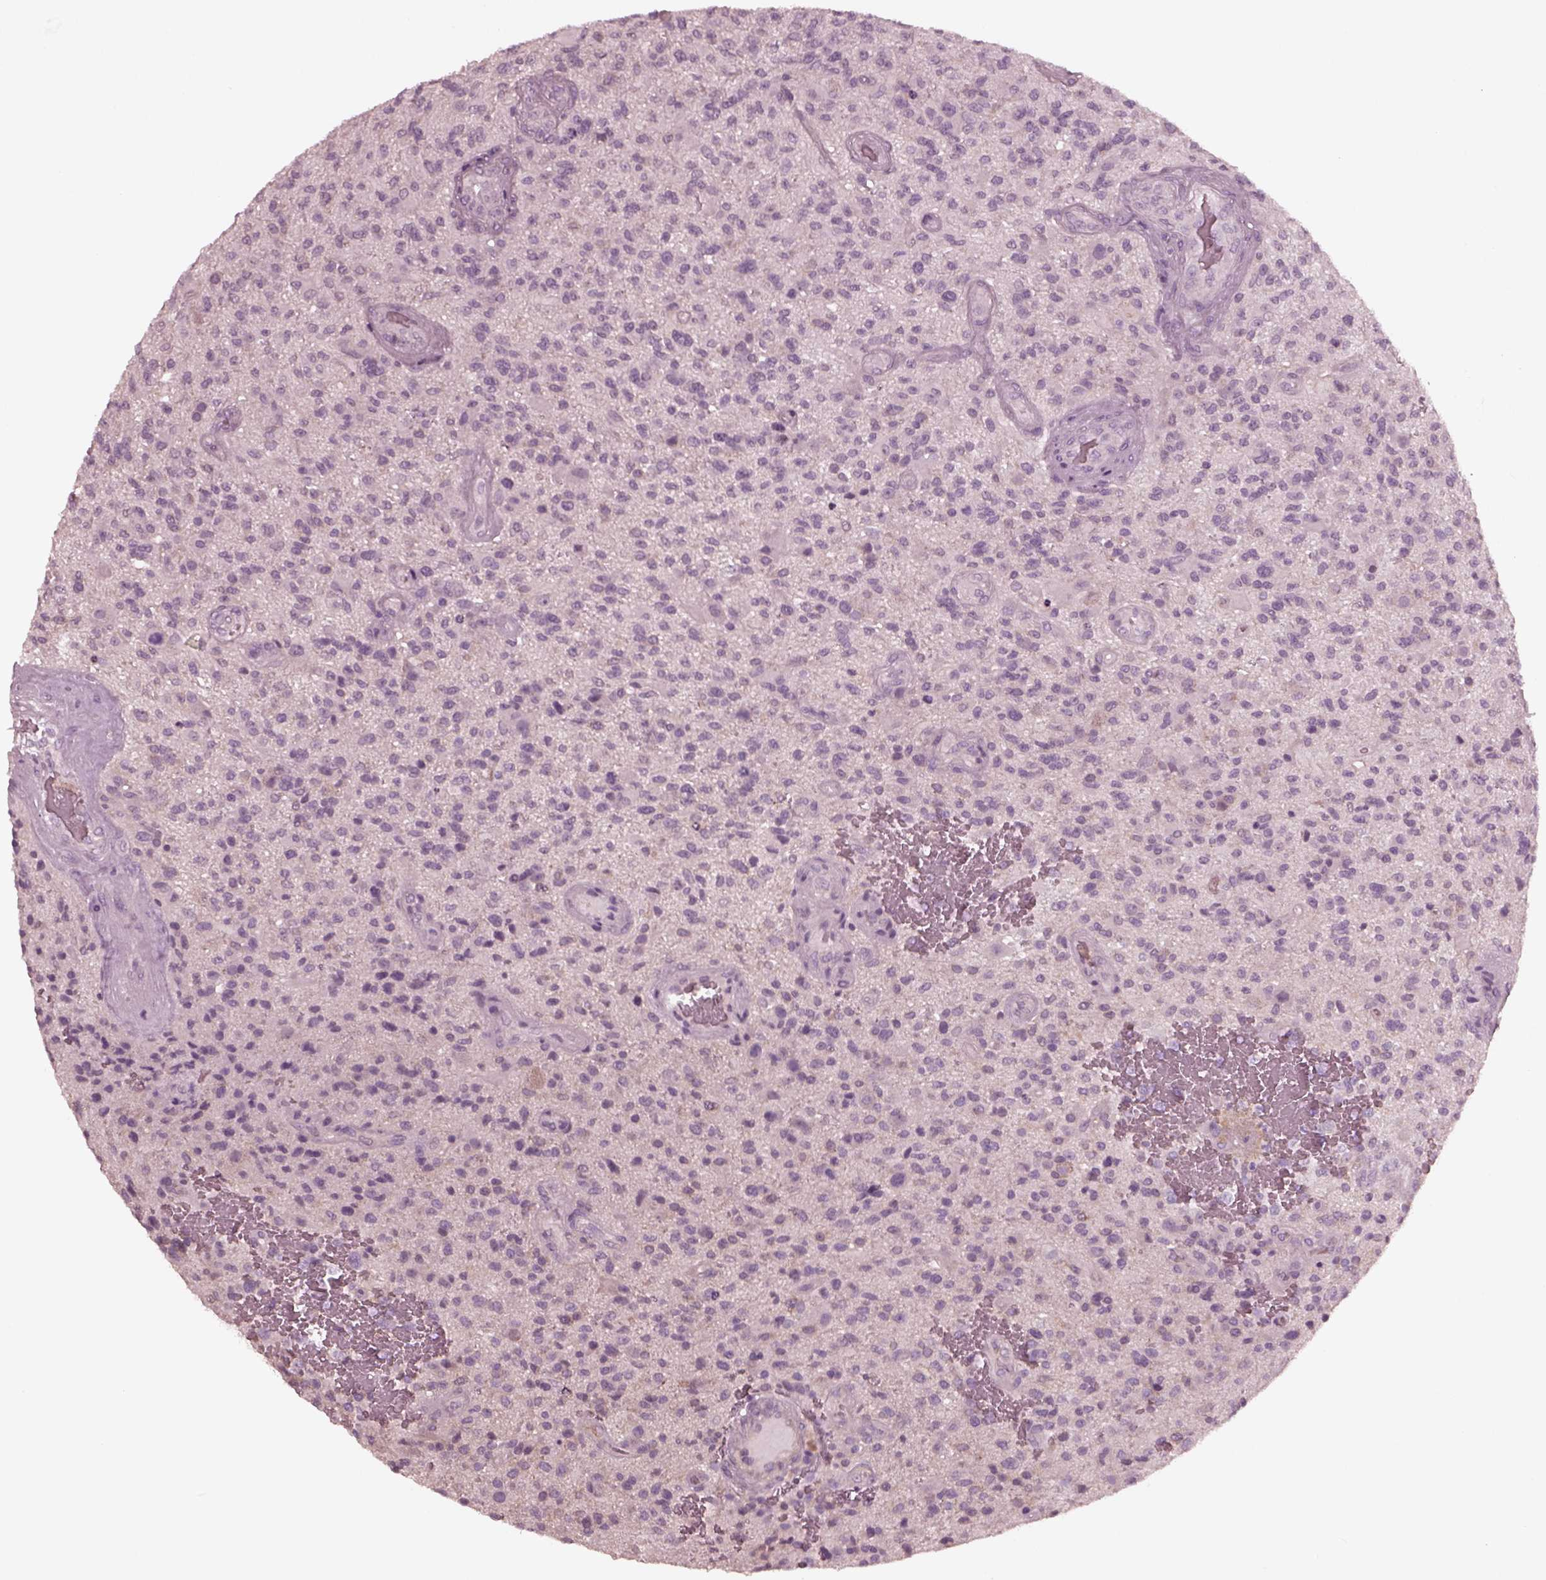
{"staining": {"intensity": "negative", "quantity": "none", "location": "none"}, "tissue": "glioma", "cell_type": "Tumor cells", "image_type": "cancer", "snomed": [{"axis": "morphology", "description": "Glioma, malignant, High grade"}, {"axis": "topography", "description": "Brain"}], "caption": "This is an immunohistochemistry (IHC) micrograph of human high-grade glioma (malignant). There is no staining in tumor cells.", "gene": "YY2", "patient": {"sex": "male", "age": 47}}